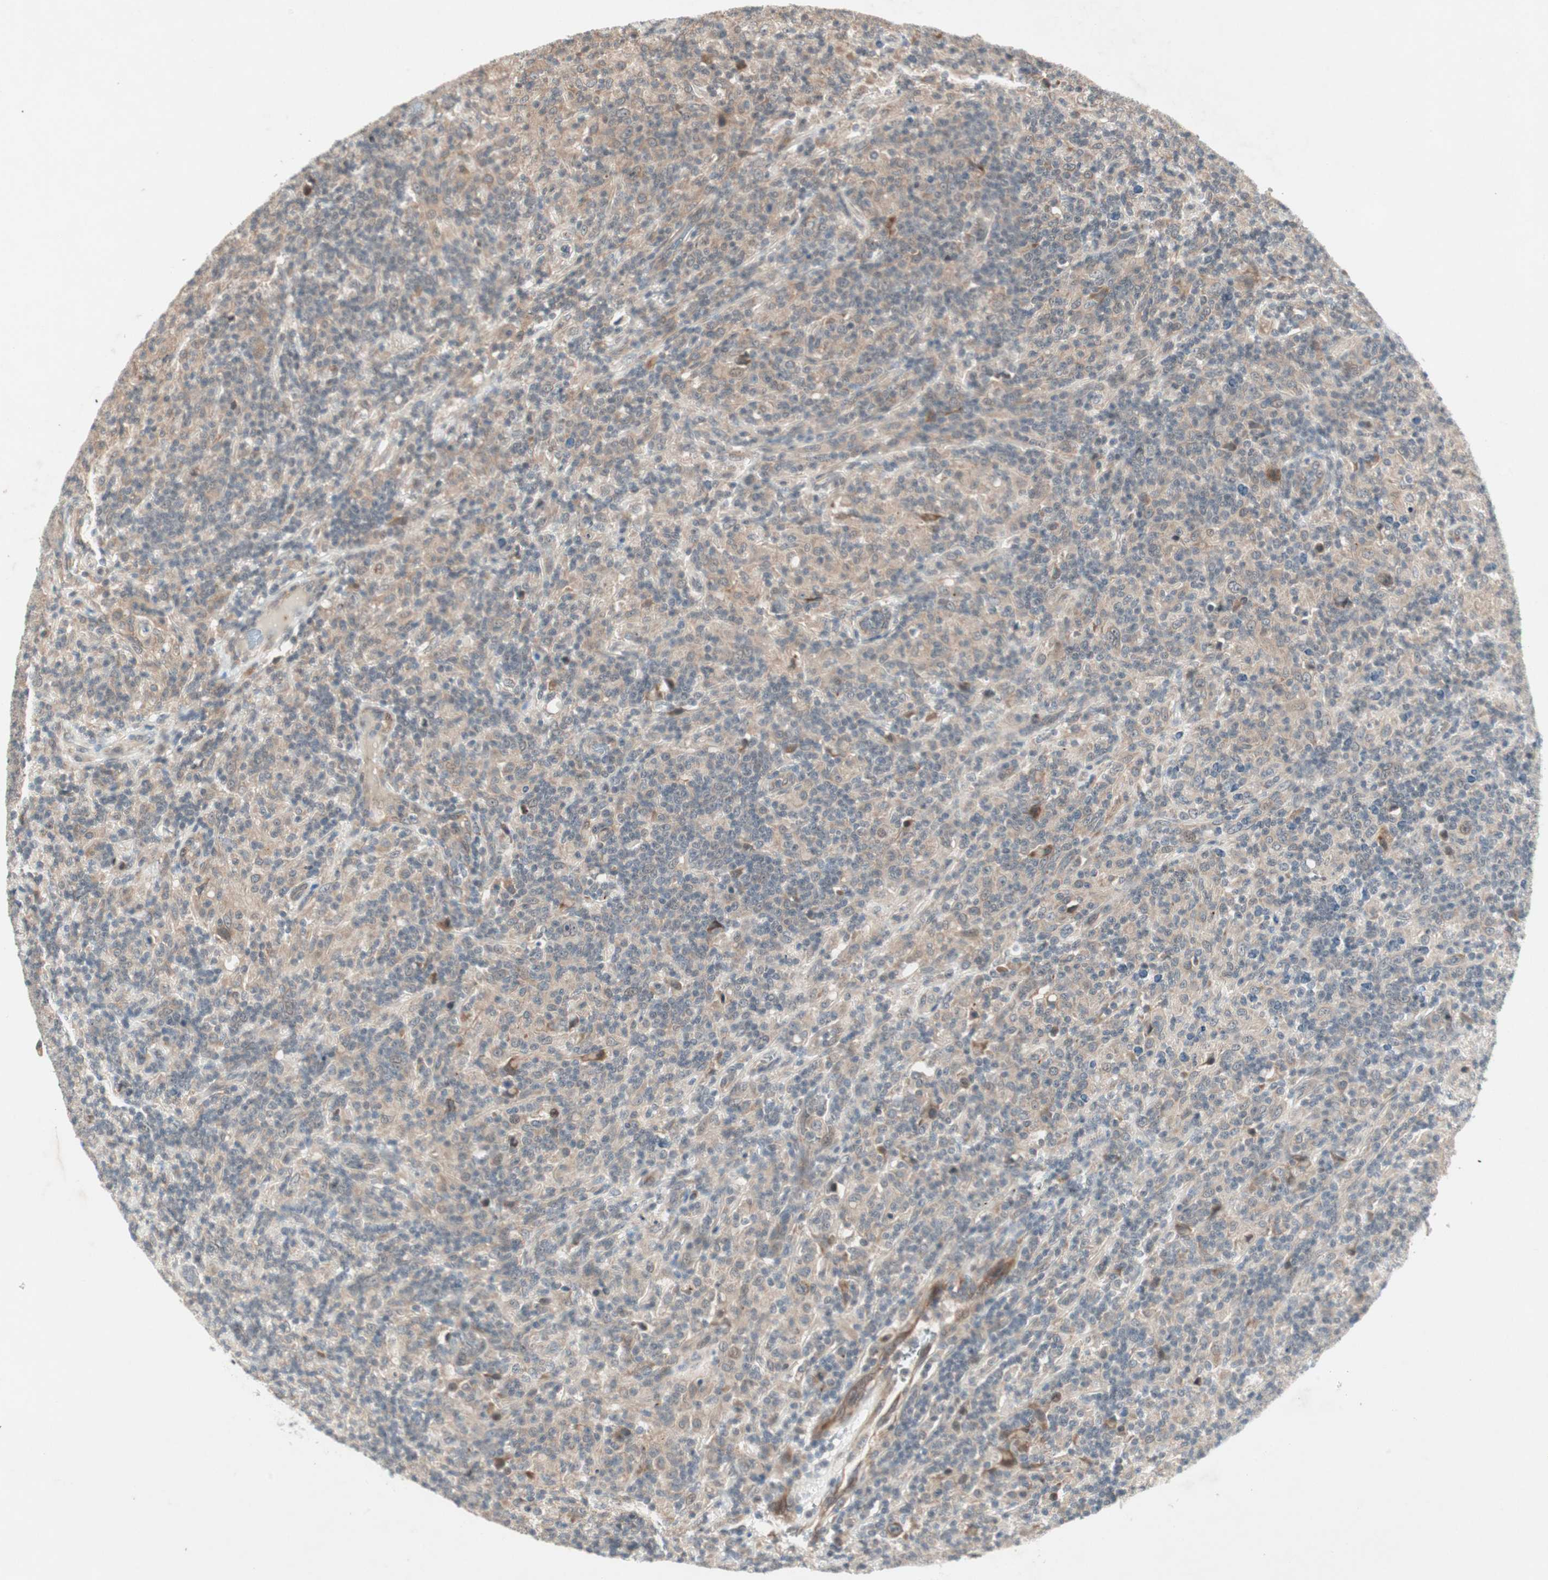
{"staining": {"intensity": "weak", "quantity": ">75%", "location": "cytoplasmic/membranous"}, "tissue": "lymphoma", "cell_type": "Tumor cells", "image_type": "cancer", "snomed": [{"axis": "morphology", "description": "Hodgkin's disease, NOS"}, {"axis": "topography", "description": "Lymph node"}], "caption": "Immunohistochemical staining of Hodgkin's disease reveals weak cytoplasmic/membranous protein expression in approximately >75% of tumor cells. The staining was performed using DAB, with brown indicating positive protein expression. Nuclei are stained blue with hematoxylin.", "gene": "PGBD1", "patient": {"sex": "male", "age": 70}}